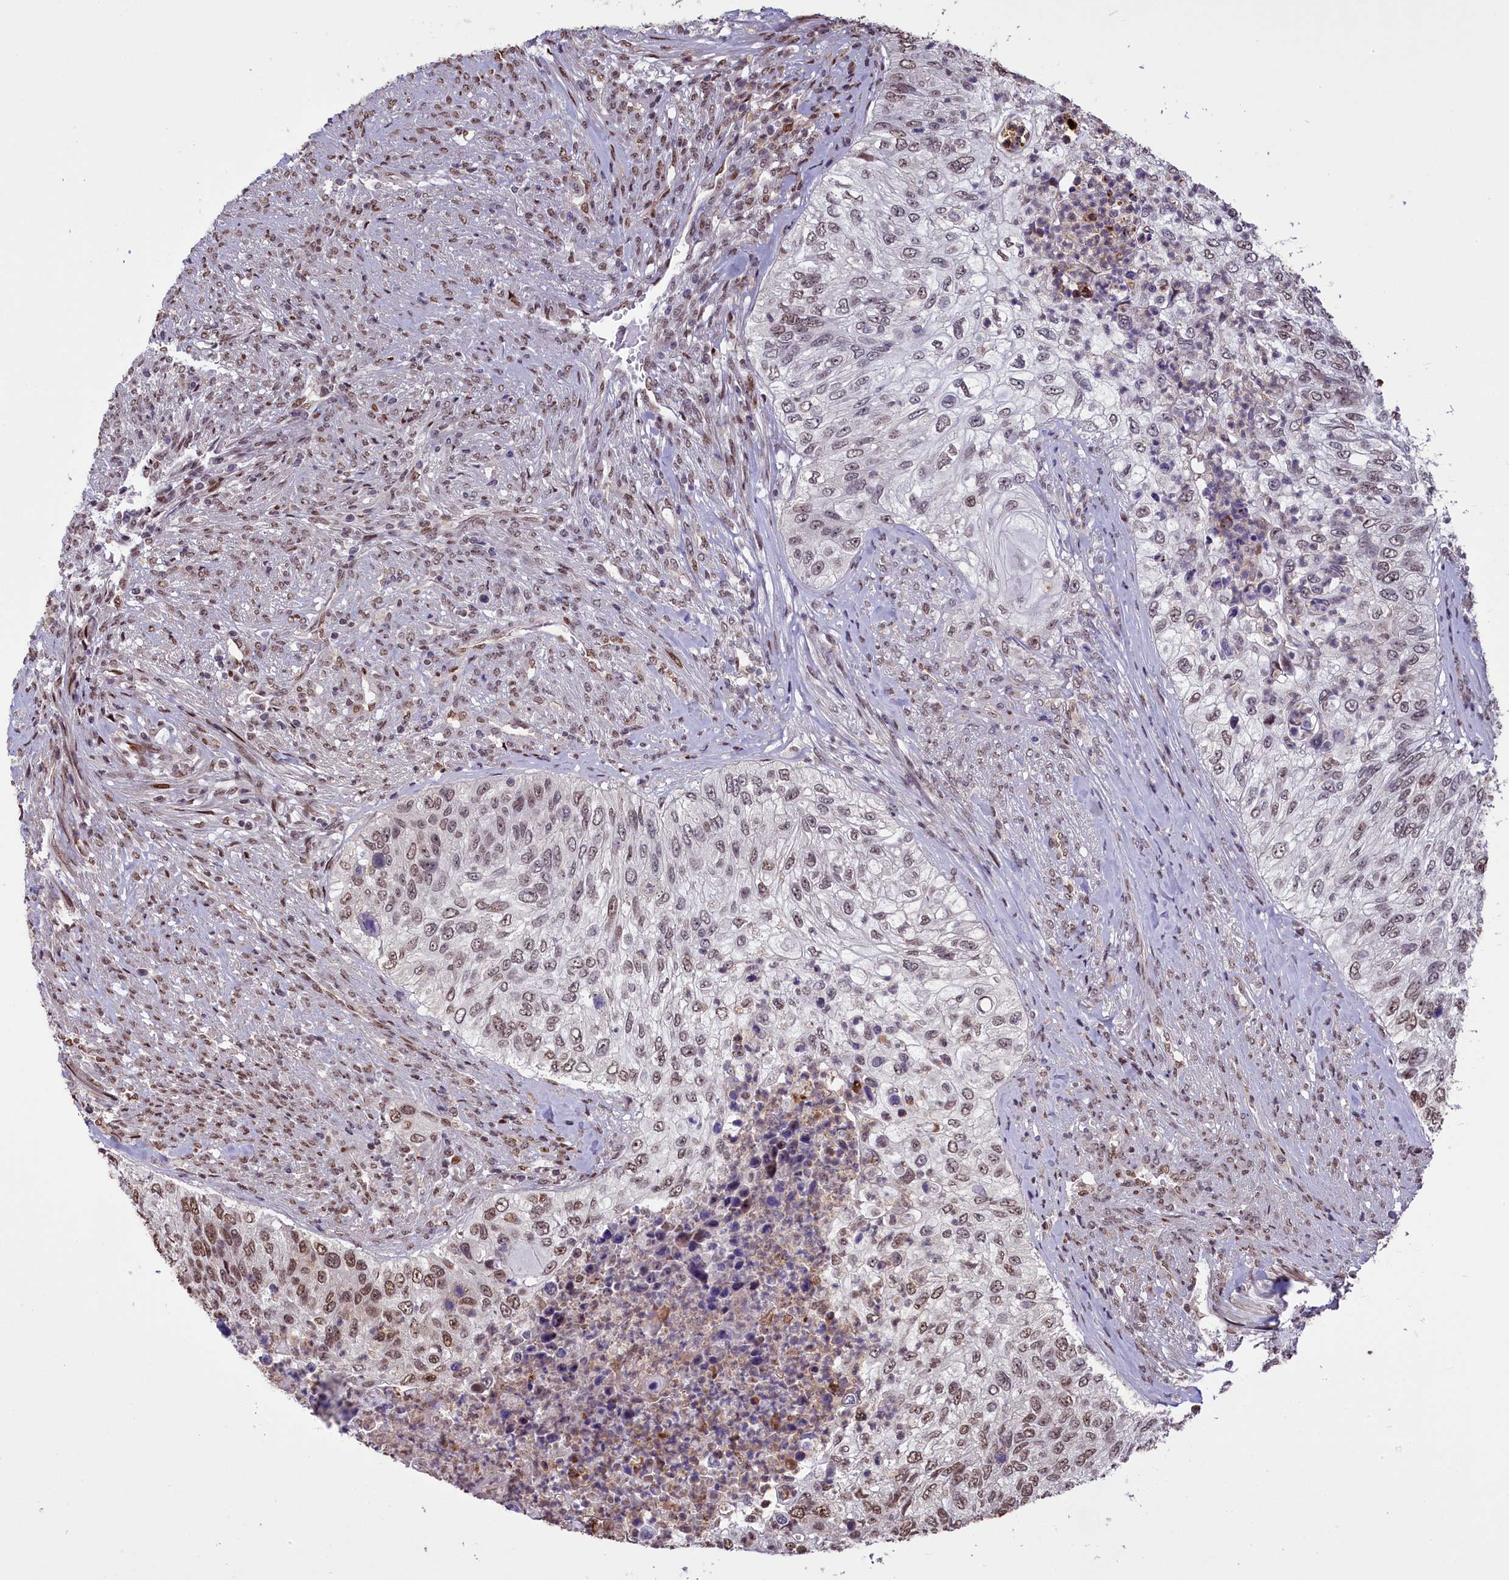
{"staining": {"intensity": "moderate", "quantity": "25%-75%", "location": "nuclear"}, "tissue": "urothelial cancer", "cell_type": "Tumor cells", "image_type": "cancer", "snomed": [{"axis": "morphology", "description": "Urothelial carcinoma, High grade"}, {"axis": "topography", "description": "Urinary bladder"}], "caption": "Protein analysis of urothelial cancer tissue displays moderate nuclear staining in approximately 25%-75% of tumor cells. (Brightfield microscopy of DAB IHC at high magnification).", "gene": "RELB", "patient": {"sex": "female", "age": 60}}